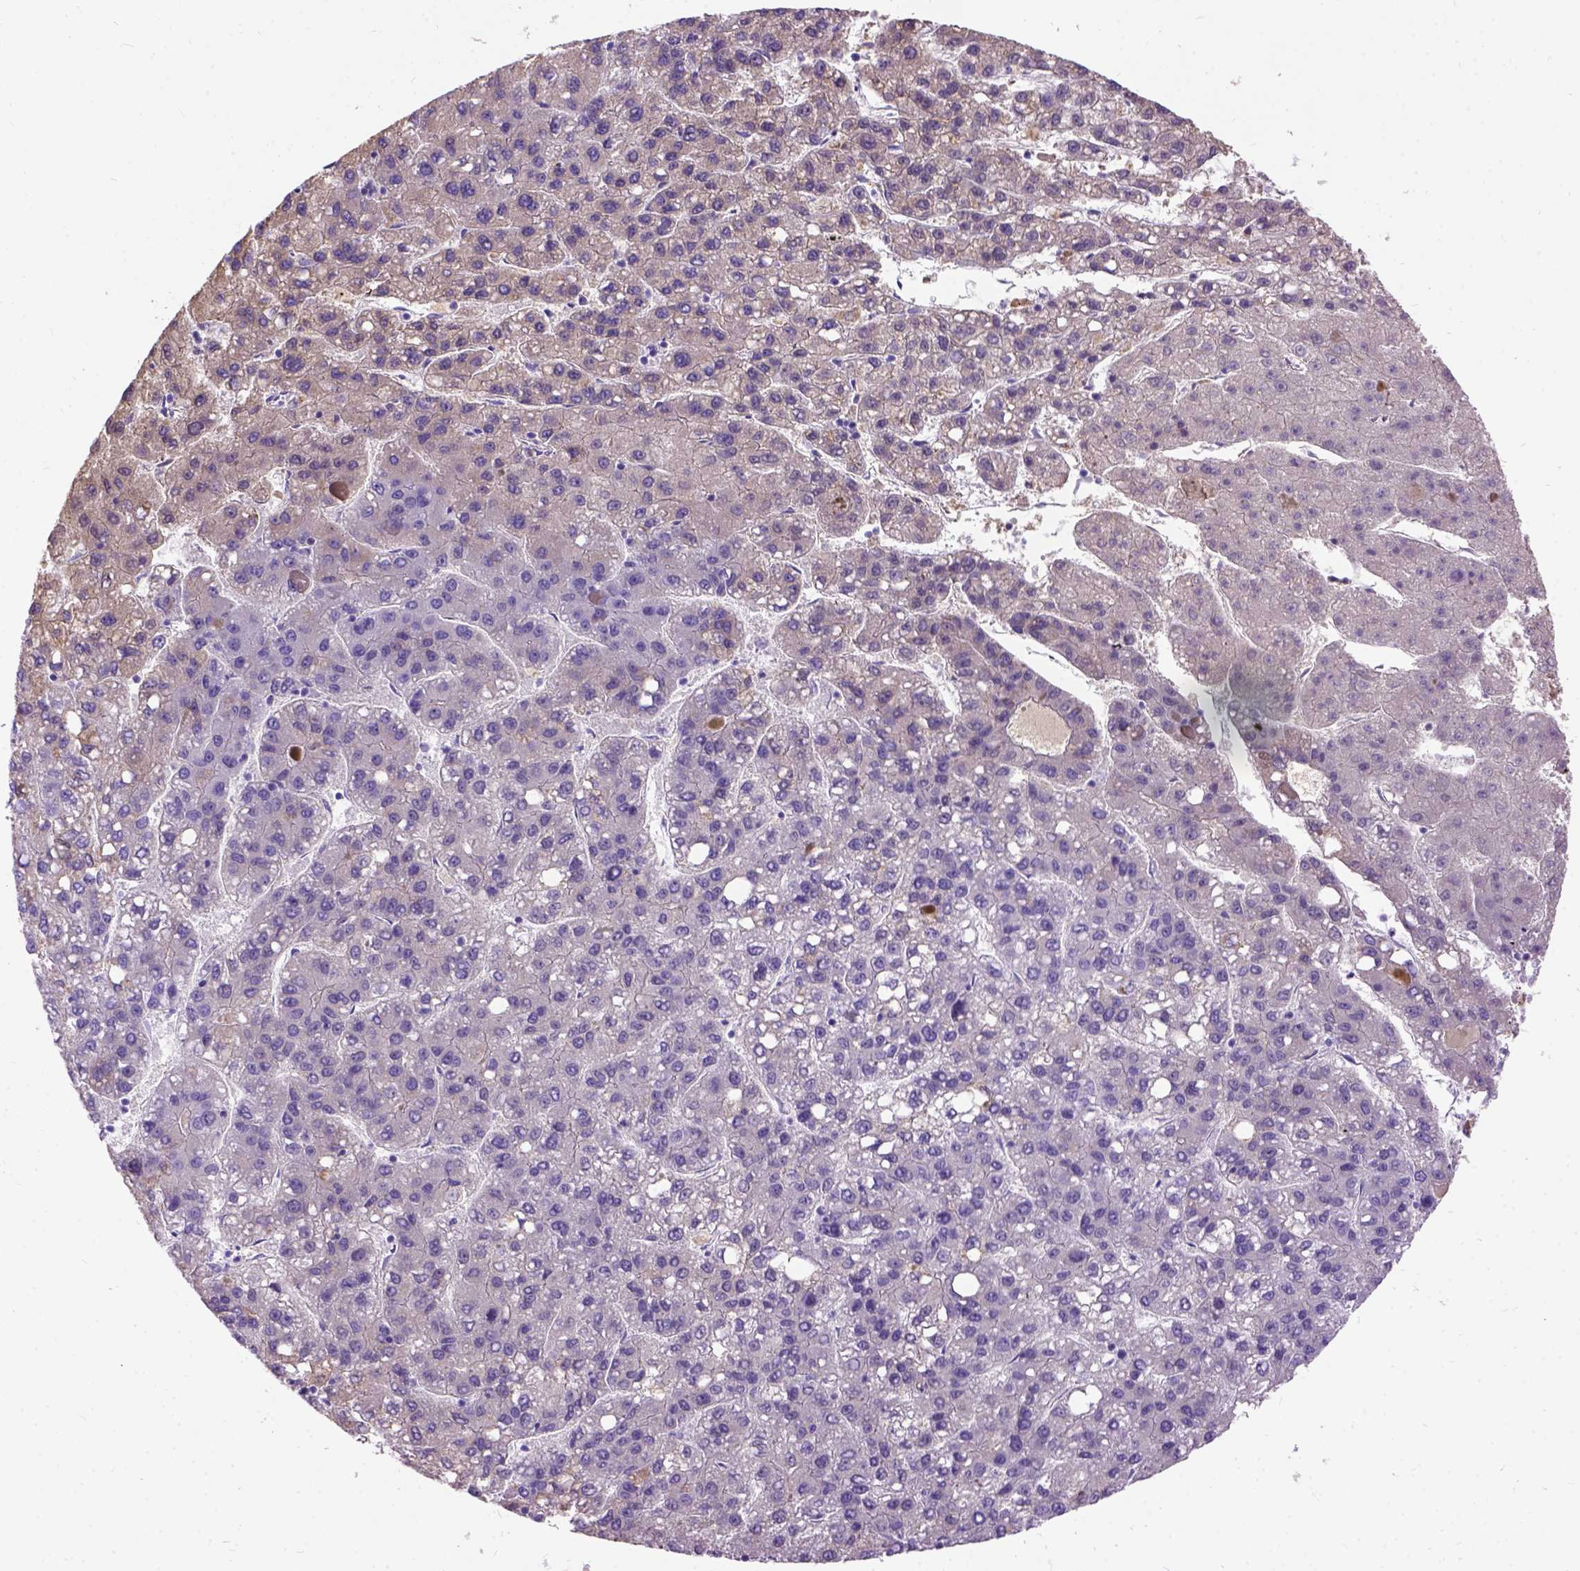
{"staining": {"intensity": "negative", "quantity": "none", "location": "none"}, "tissue": "liver cancer", "cell_type": "Tumor cells", "image_type": "cancer", "snomed": [{"axis": "morphology", "description": "Carcinoma, Hepatocellular, NOS"}, {"axis": "topography", "description": "Liver"}], "caption": "This is a histopathology image of IHC staining of hepatocellular carcinoma (liver), which shows no staining in tumor cells.", "gene": "CFAP54", "patient": {"sex": "female", "age": 82}}